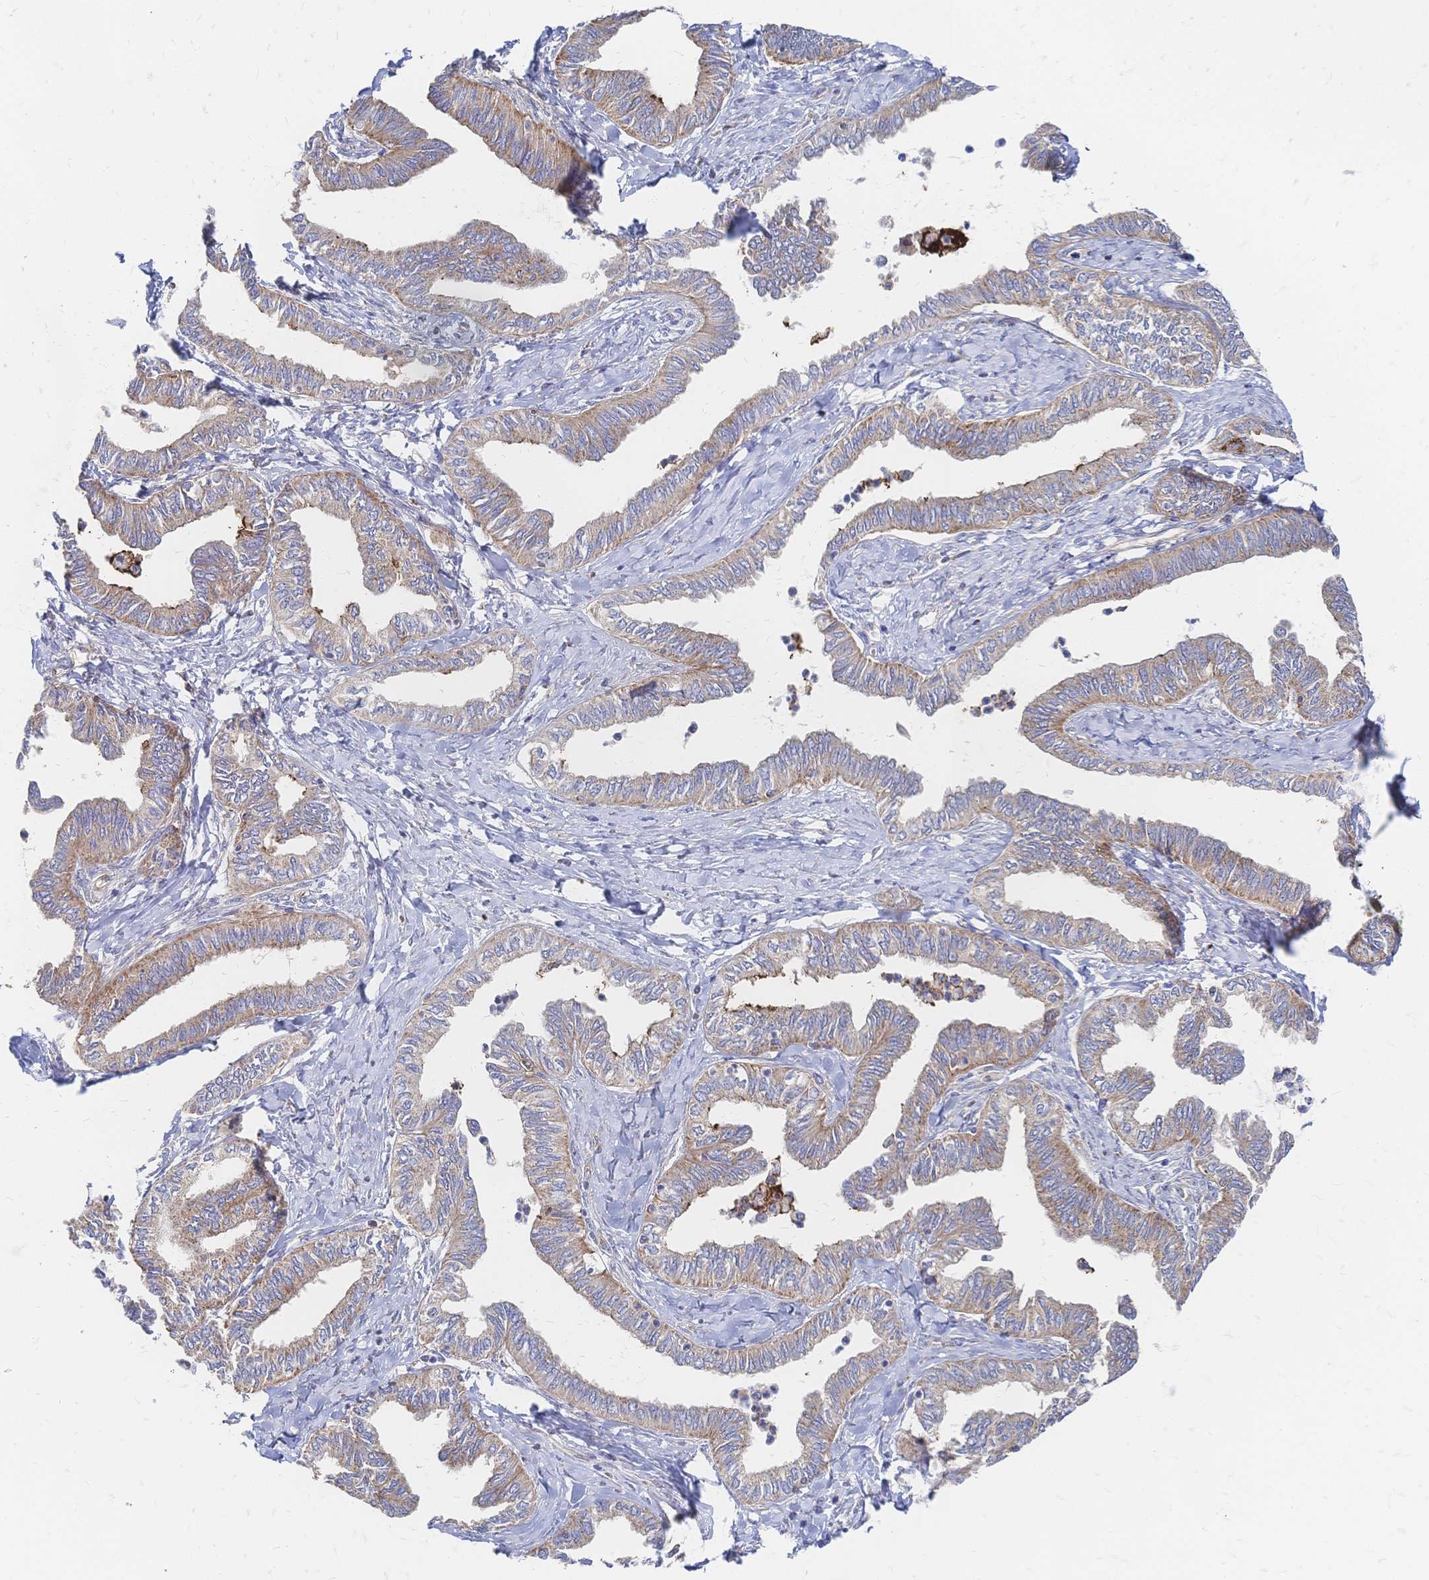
{"staining": {"intensity": "weak", "quantity": ">75%", "location": "cytoplasmic/membranous"}, "tissue": "ovarian cancer", "cell_type": "Tumor cells", "image_type": "cancer", "snomed": [{"axis": "morphology", "description": "Carcinoma, endometroid"}, {"axis": "topography", "description": "Ovary"}], "caption": "IHC (DAB) staining of human ovarian cancer (endometroid carcinoma) reveals weak cytoplasmic/membranous protein positivity in about >75% of tumor cells.", "gene": "SORBS1", "patient": {"sex": "female", "age": 70}}